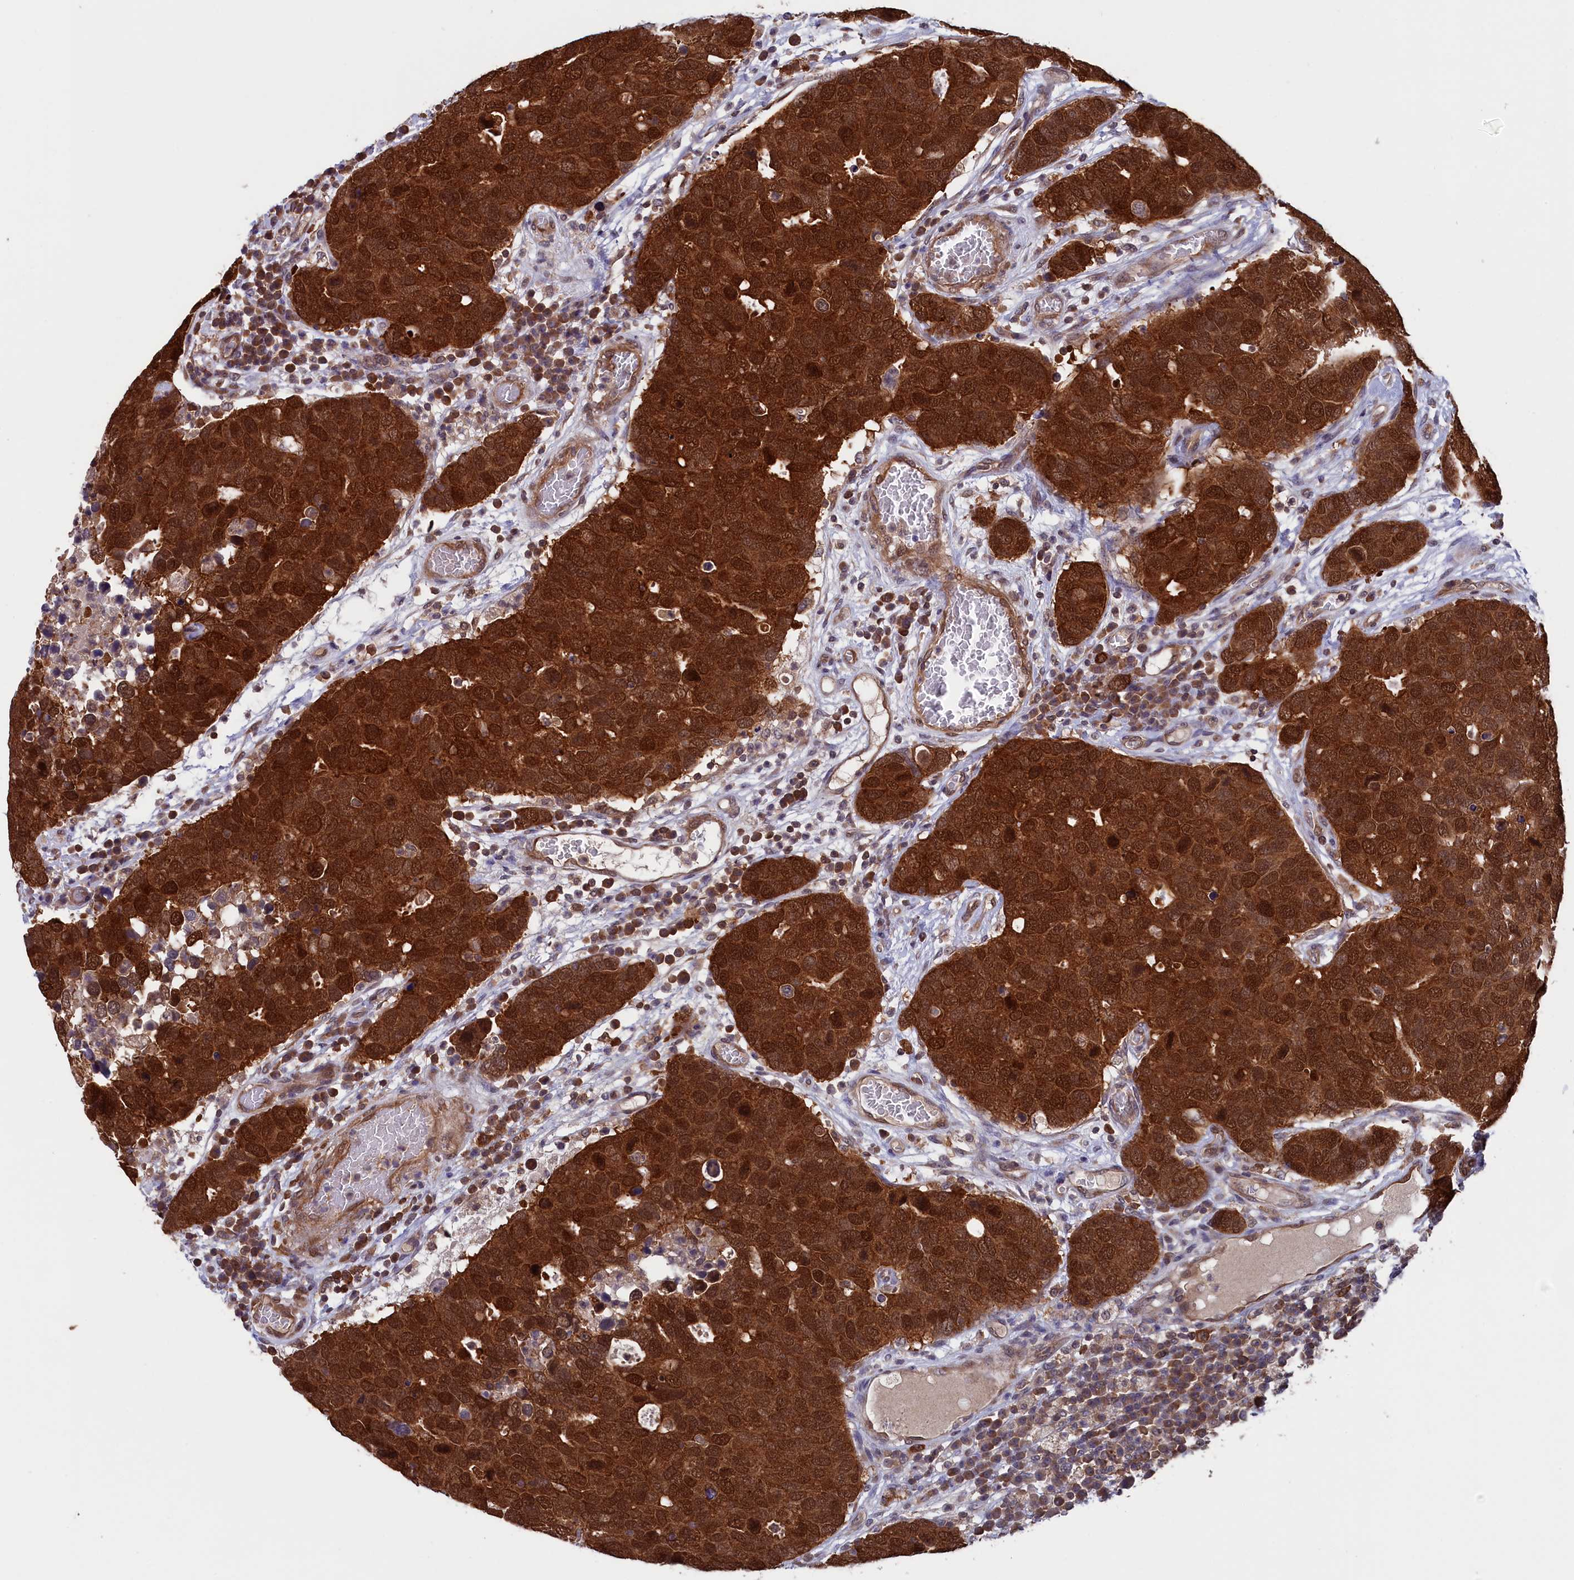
{"staining": {"intensity": "strong", "quantity": ">75%", "location": "cytoplasmic/membranous,nuclear"}, "tissue": "breast cancer", "cell_type": "Tumor cells", "image_type": "cancer", "snomed": [{"axis": "morphology", "description": "Duct carcinoma"}, {"axis": "topography", "description": "Breast"}], "caption": "There is high levels of strong cytoplasmic/membranous and nuclear positivity in tumor cells of breast cancer, as demonstrated by immunohistochemical staining (brown color).", "gene": "JPT2", "patient": {"sex": "female", "age": 83}}